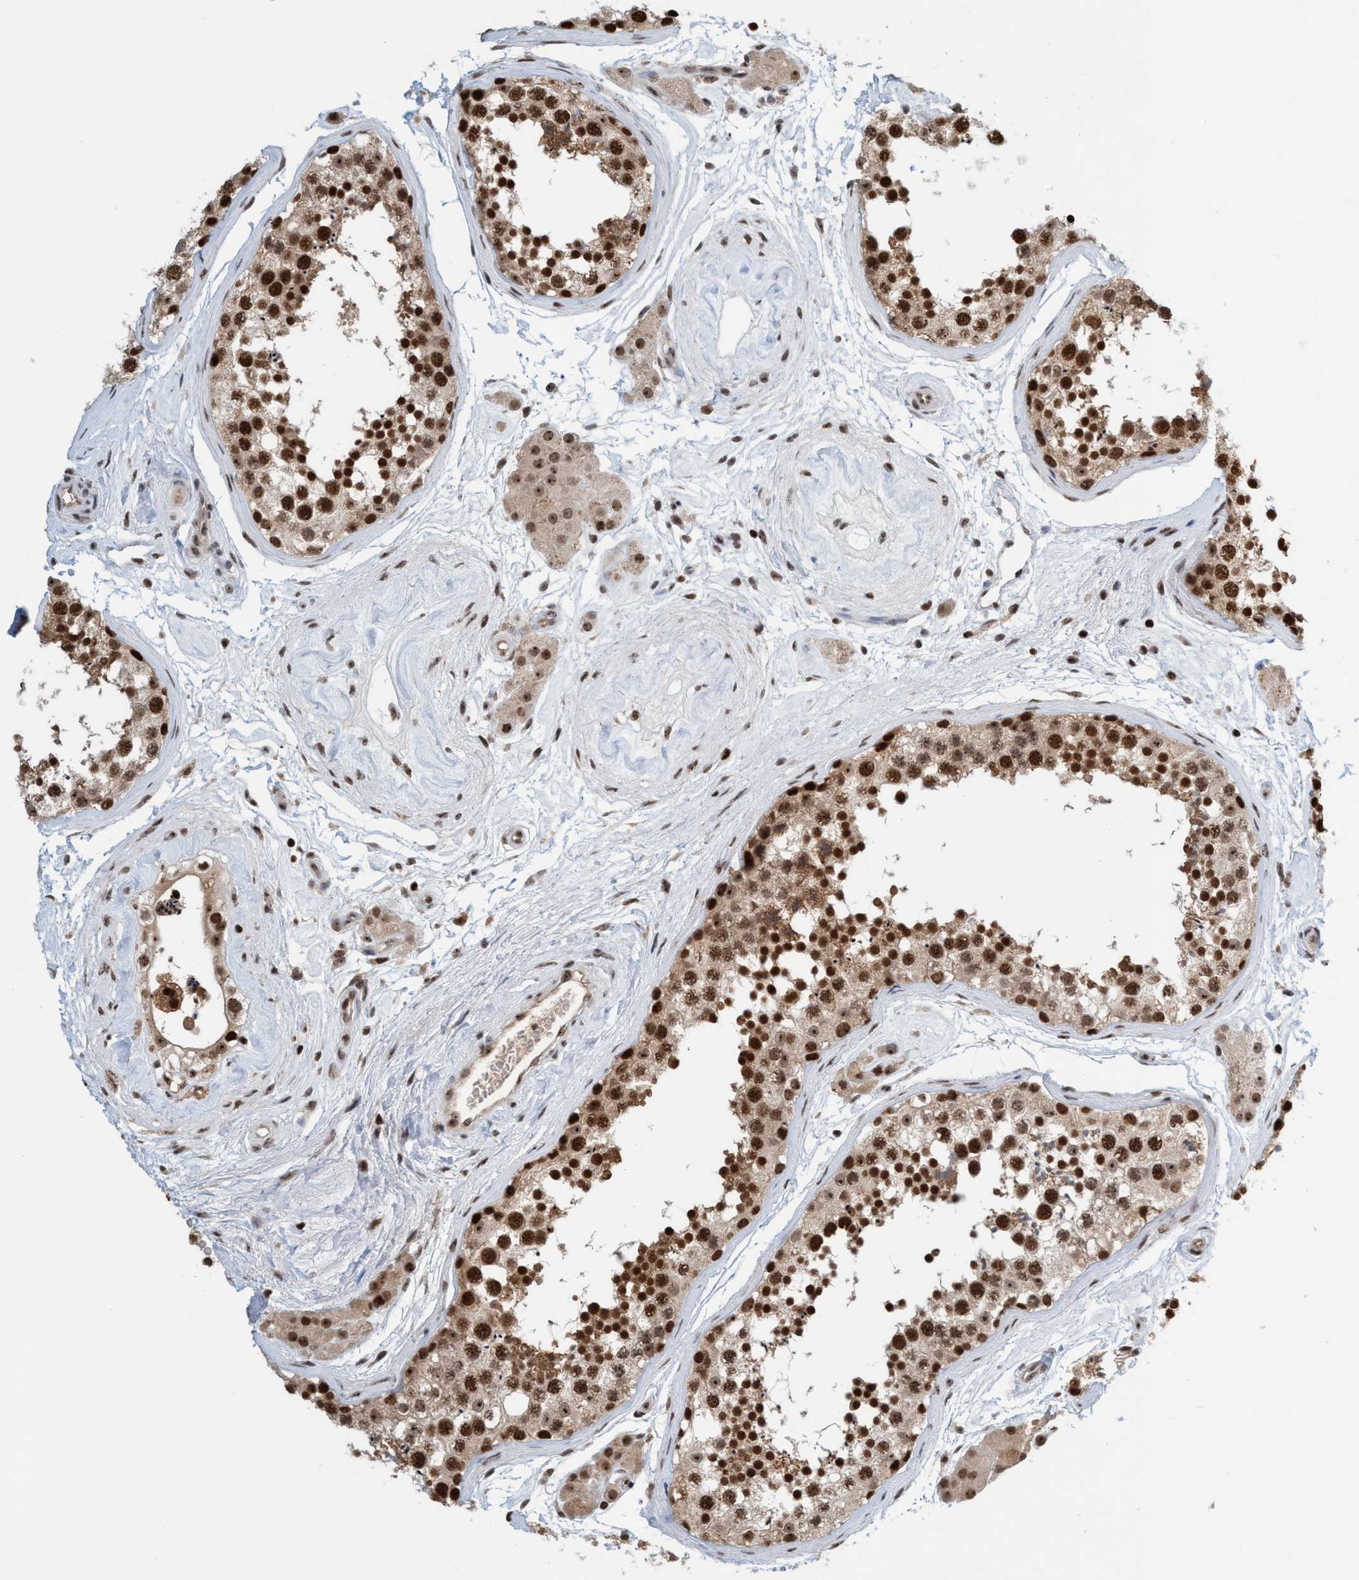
{"staining": {"intensity": "strong", "quantity": ">75%", "location": "nuclear"}, "tissue": "testis", "cell_type": "Cells in seminiferous ducts", "image_type": "normal", "snomed": [{"axis": "morphology", "description": "Normal tissue, NOS"}, {"axis": "topography", "description": "Testis"}], "caption": "Testis stained with immunohistochemistry (IHC) exhibits strong nuclear positivity in about >75% of cells in seminiferous ducts.", "gene": "SMCR8", "patient": {"sex": "male", "age": 56}}